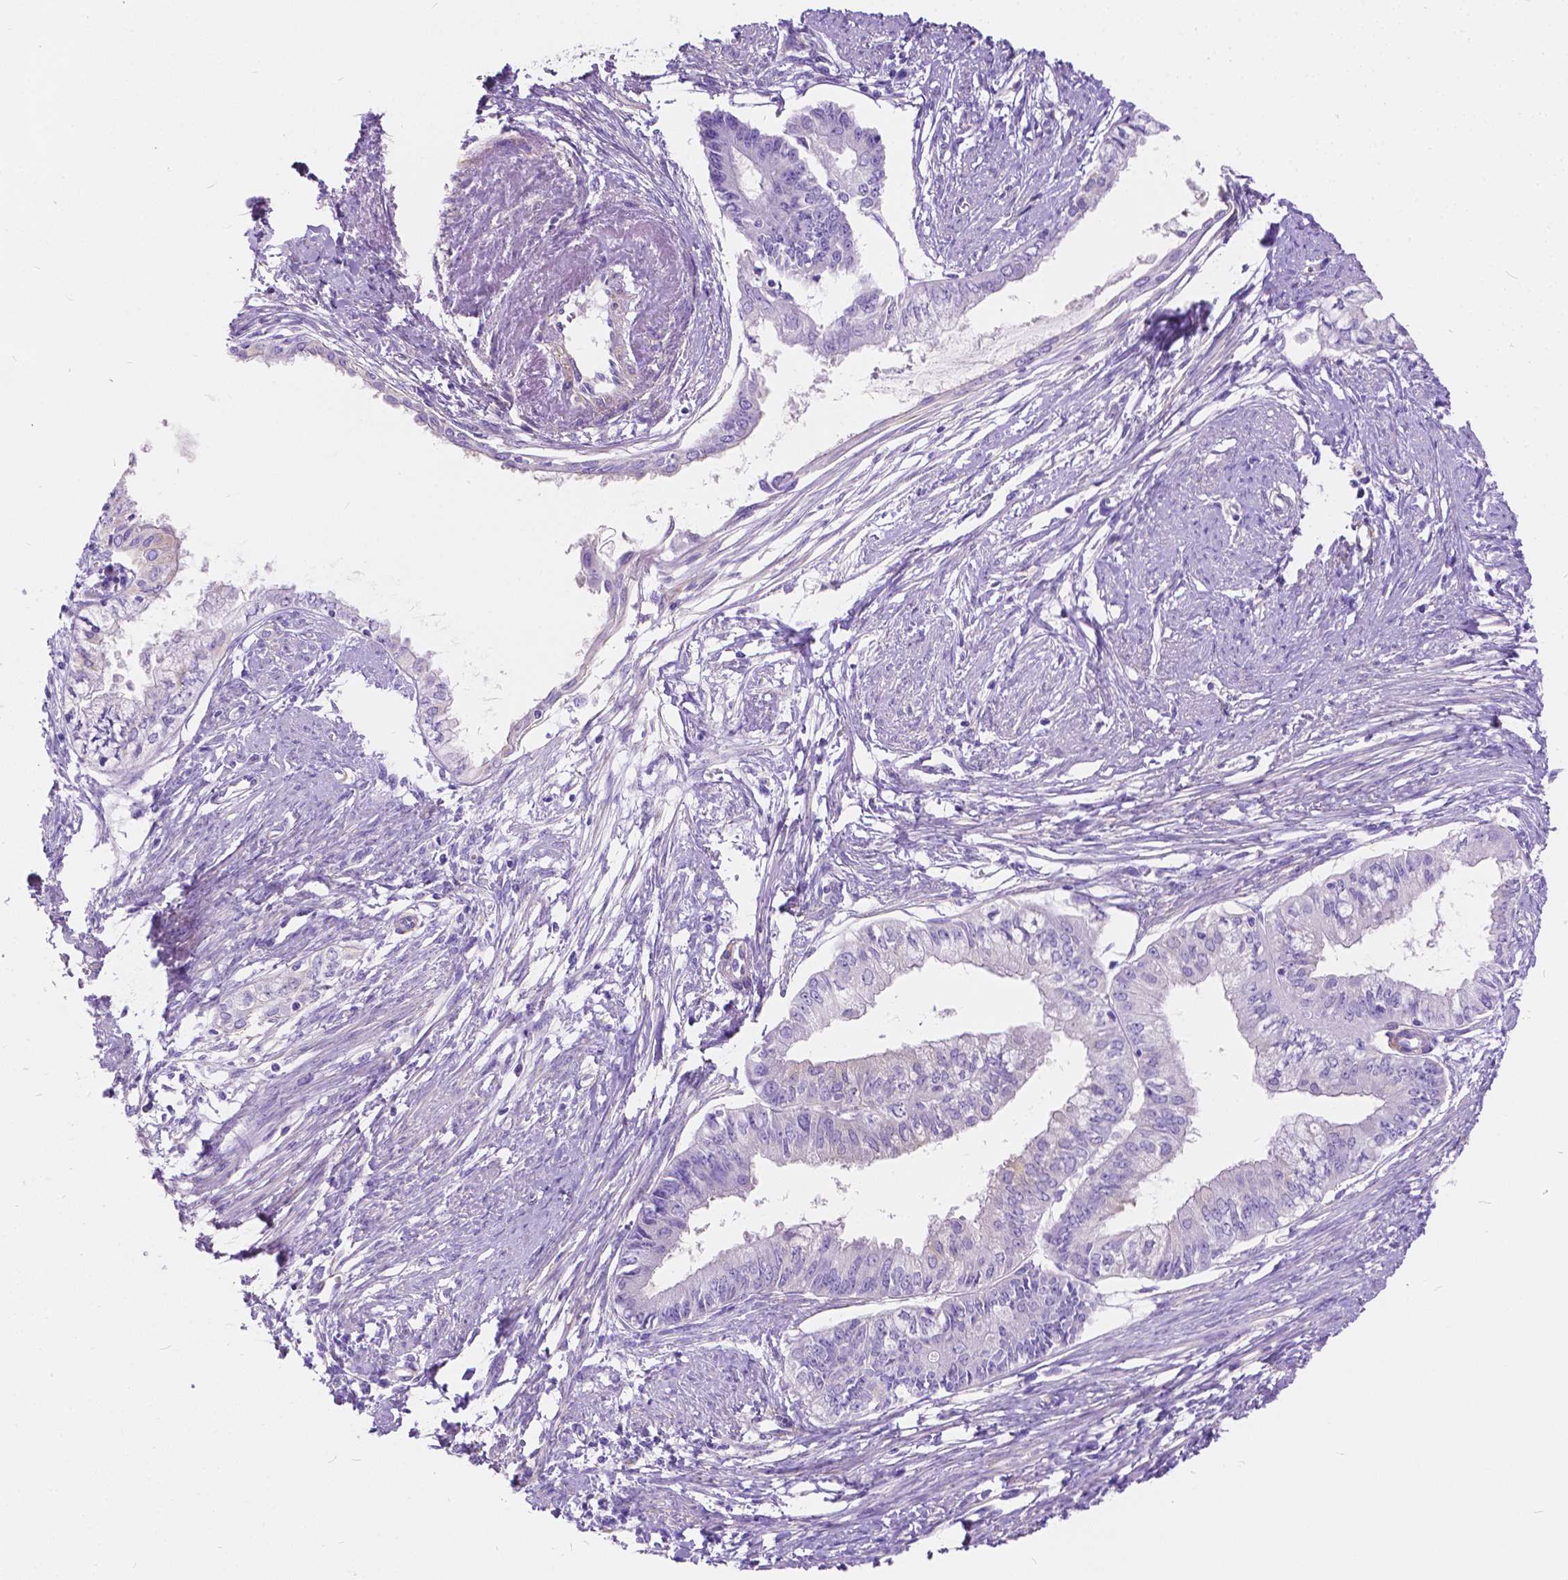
{"staining": {"intensity": "negative", "quantity": "none", "location": "none"}, "tissue": "endometrial cancer", "cell_type": "Tumor cells", "image_type": "cancer", "snomed": [{"axis": "morphology", "description": "Adenocarcinoma, NOS"}, {"axis": "topography", "description": "Endometrium"}], "caption": "Immunohistochemistry (IHC) photomicrograph of neoplastic tissue: human adenocarcinoma (endometrial) stained with DAB (3,3'-diaminobenzidine) demonstrates no significant protein staining in tumor cells. (Brightfield microscopy of DAB immunohistochemistry at high magnification).", "gene": "CHRM1", "patient": {"sex": "female", "age": 76}}